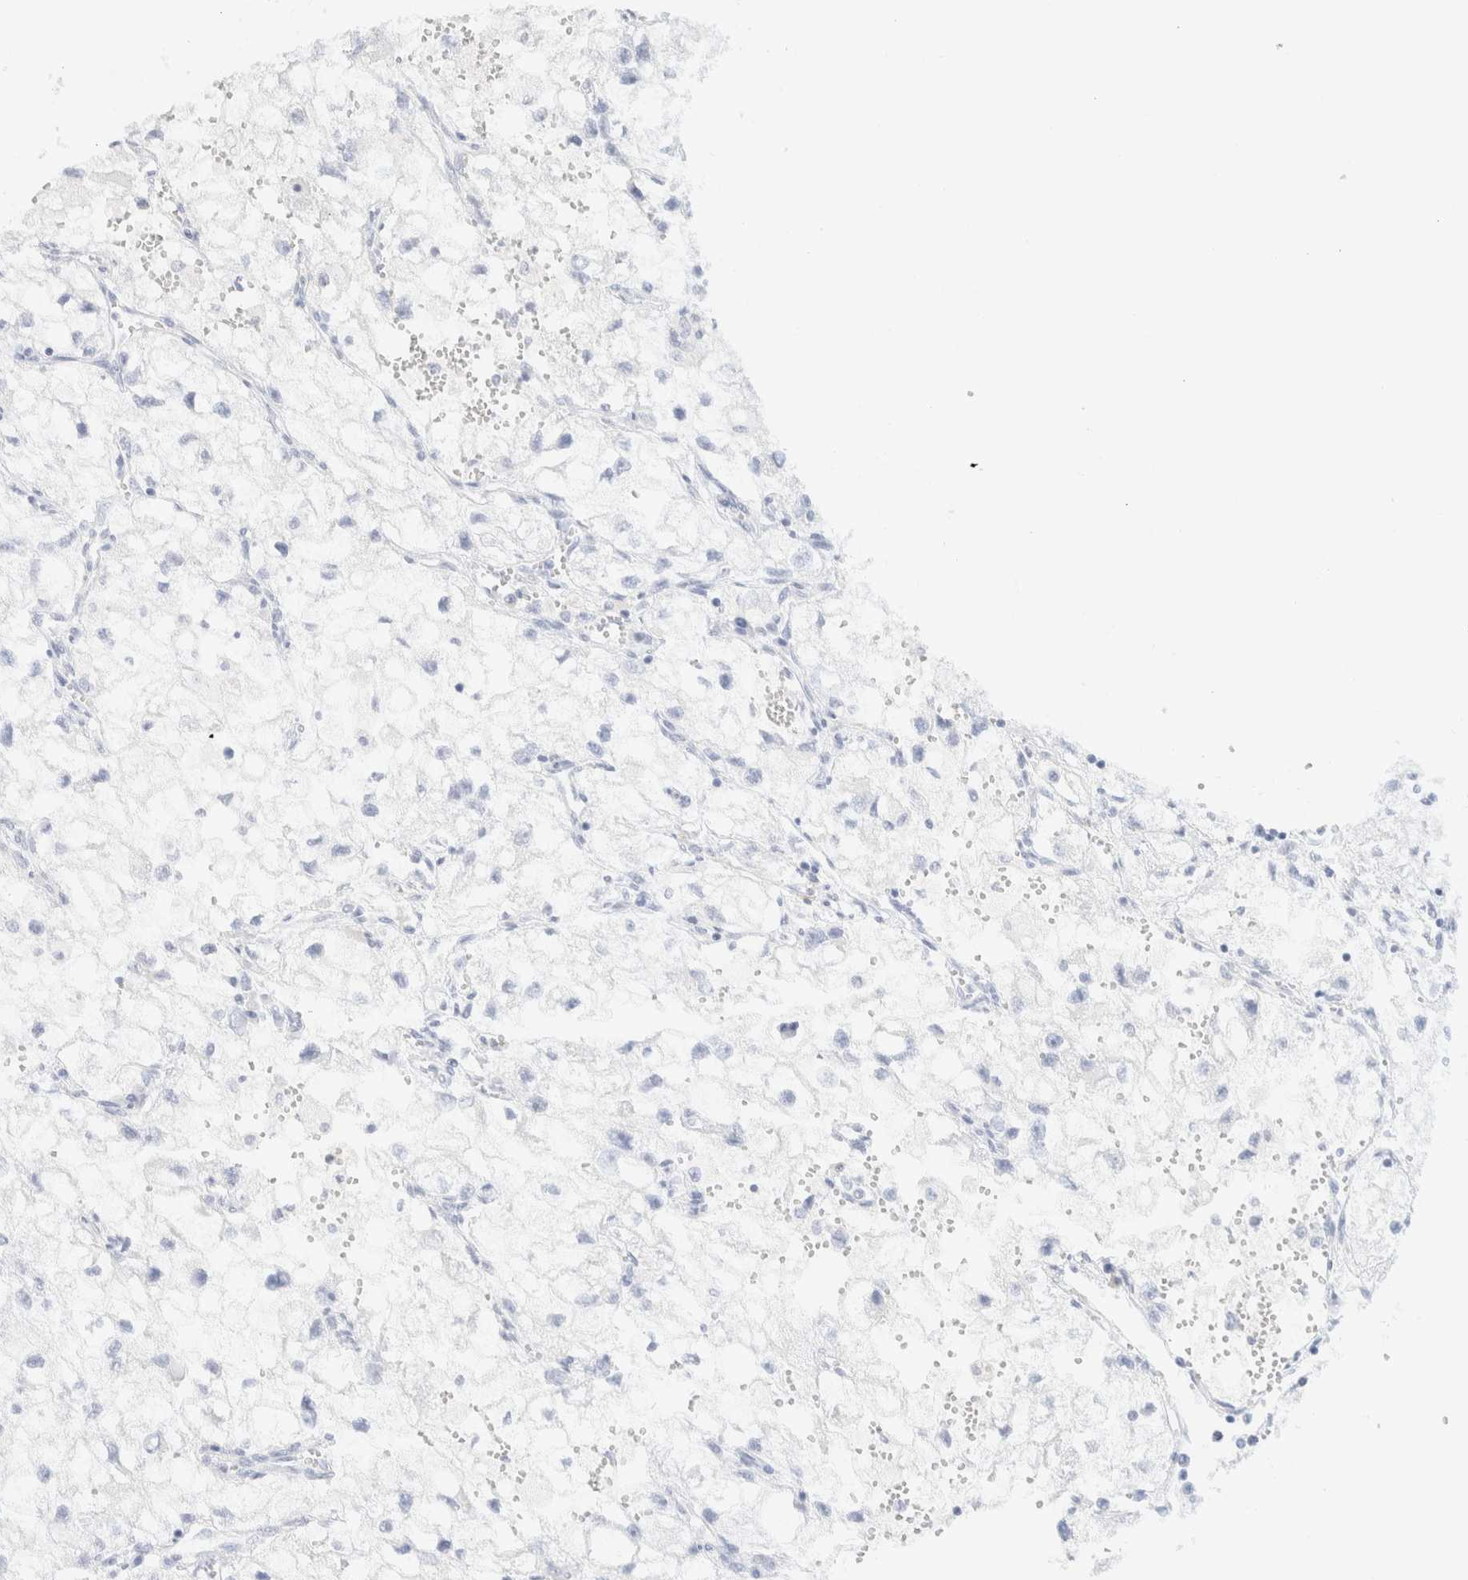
{"staining": {"intensity": "negative", "quantity": "none", "location": "none"}, "tissue": "renal cancer", "cell_type": "Tumor cells", "image_type": "cancer", "snomed": [{"axis": "morphology", "description": "Adenocarcinoma, NOS"}, {"axis": "topography", "description": "Kidney"}], "caption": "This is a histopathology image of immunohistochemistry (IHC) staining of renal adenocarcinoma, which shows no expression in tumor cells.", "gene": "AFMID", "patient": {"sex": "female", "age": 70}}